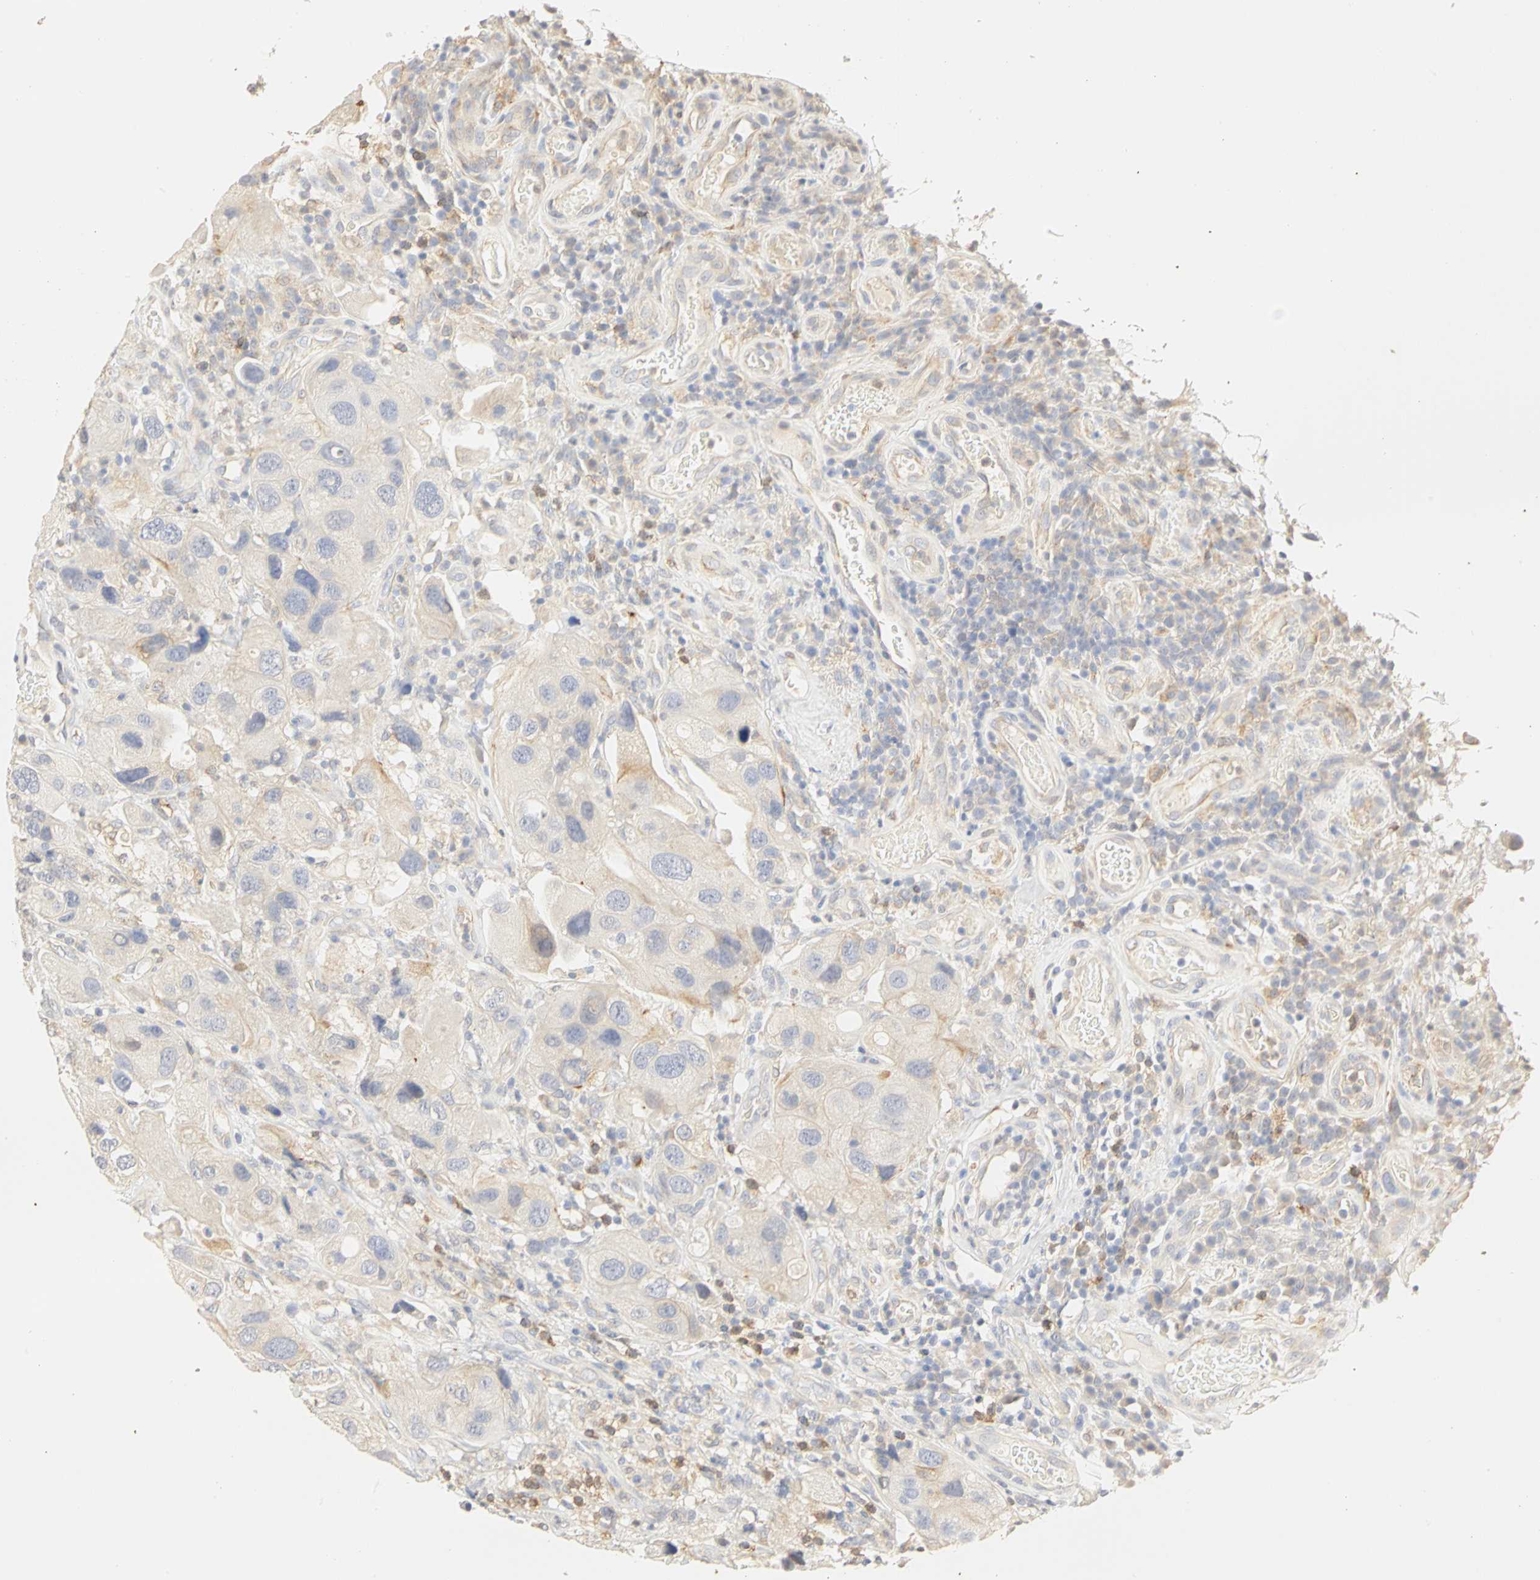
{"staining": {"intensity": "moderate", "quantity": ">75%", "location": "cytoplasmic/membranous"}, "tissue": "urothelial cancer", "cell_type": "Tumor cells", "image_type": "cancer", "snomed": [{"axis": "morphology", "description": "Urothelial carcinoma, High grade"}, {"axis": "topography", "description": "Urinary bladder"}], "caption": "The photomicrograph shows immunohistochemical staining of urothelial carcinoma (high-grade). There is moderate cytoplasmic/membranous staining is seen in approximately >75% of tumor cells. (DAB IHC, brown staining for protein, blue staining for nuclei).", "gene": "GNRH2", "patient": {"sex": "female", "age": 64}}